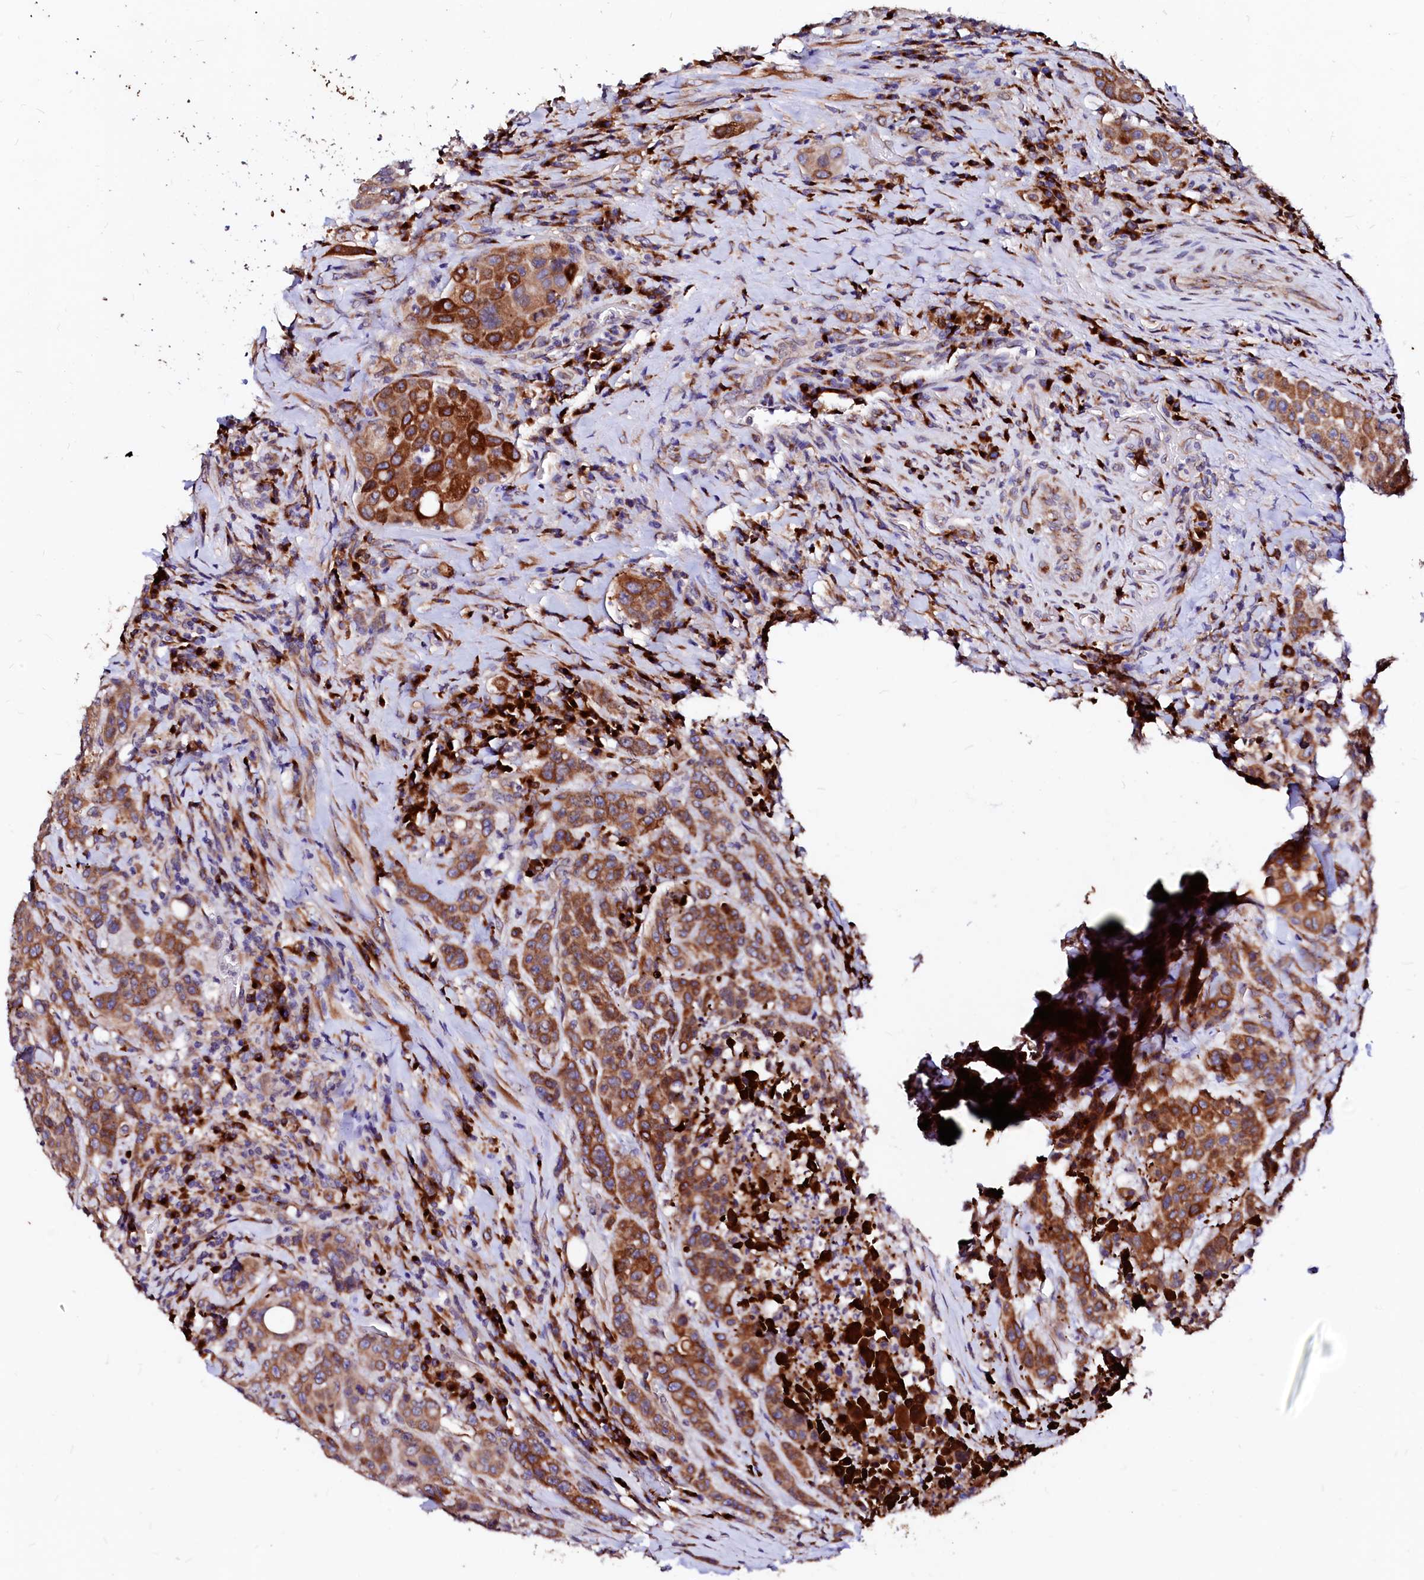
{"staining": {"intensity": "strong", "quantity": ">75%", "location": "cytoplasmic/membranous"}, "tissue": "colorectal cancer", "cell_type": "Tumor cells", "image_type": "cancer", "snomed": [{"axis": "morphology", "description": "Adenocarcinoma, NOS"}, {"axis": "topography", "description": "Colon"}], "caption": "A photomicrograph showing strong cytoplasmic/membranous staining in approximately >75% of tumor cells in colorectal adenocarcinoma, as visualized by brown immunohistochemical staining.", "gene": "LMAN1", "patient": {"sex": "male", "age": 62}}